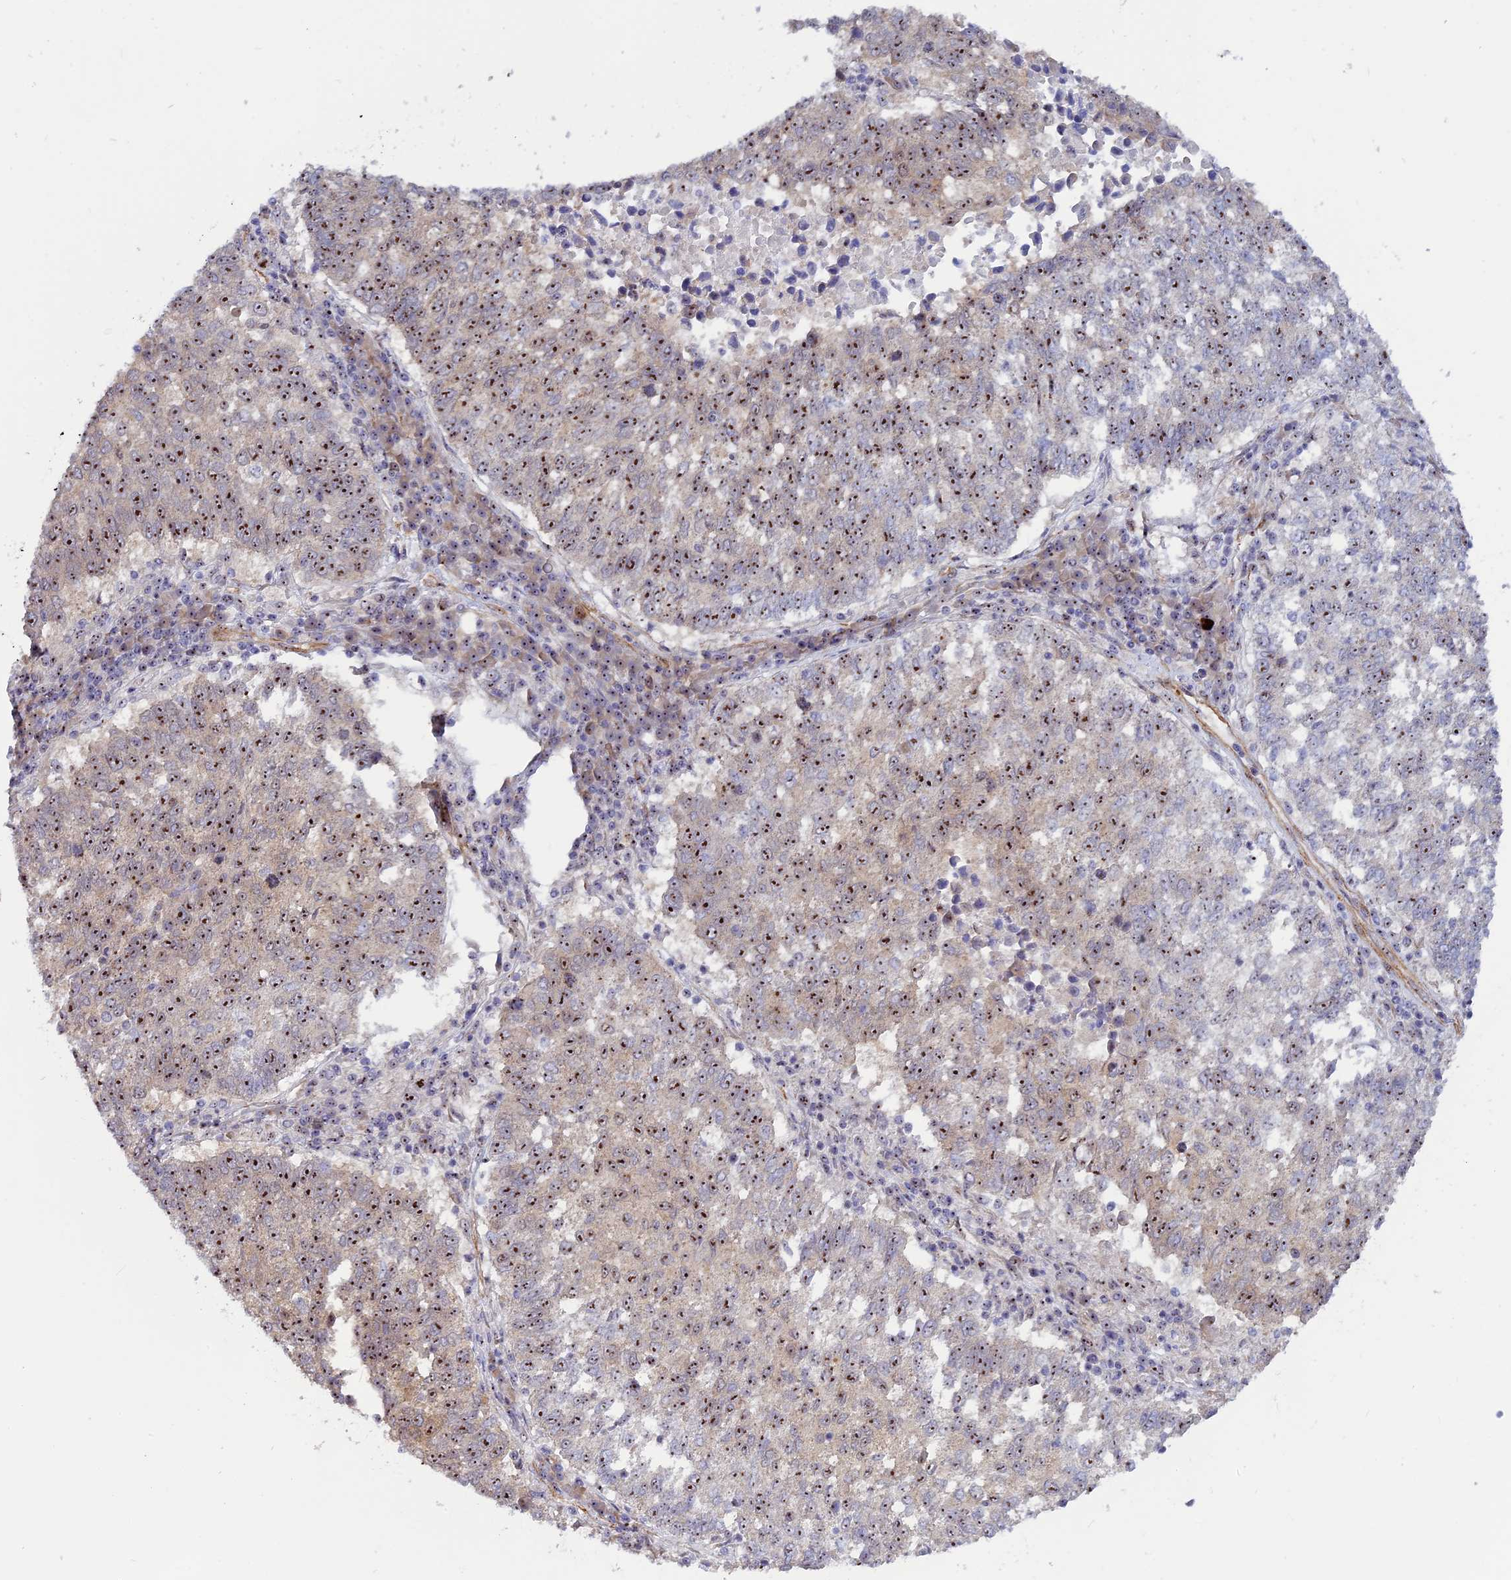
{"staining": {"intensity": "moderate", "quantity": ">75%", "location": "nuclear"}, "tissue": "lung cancer", "cell_type": "Tumor cells", "image_type": "cancer", "snomed": [{"axis": "morphology", "description": "Squamous cell carcinoma, NOS"}, {"axis": "topography", "description": "Lung"}], "caption": "Lung cancer was stained to show a protein in brown. There is medium levels of moderate nuclear staining in about >75% of tumor cells.", "gene": "DBNDD1", "patient": {"sex": "male", "age": 73}}